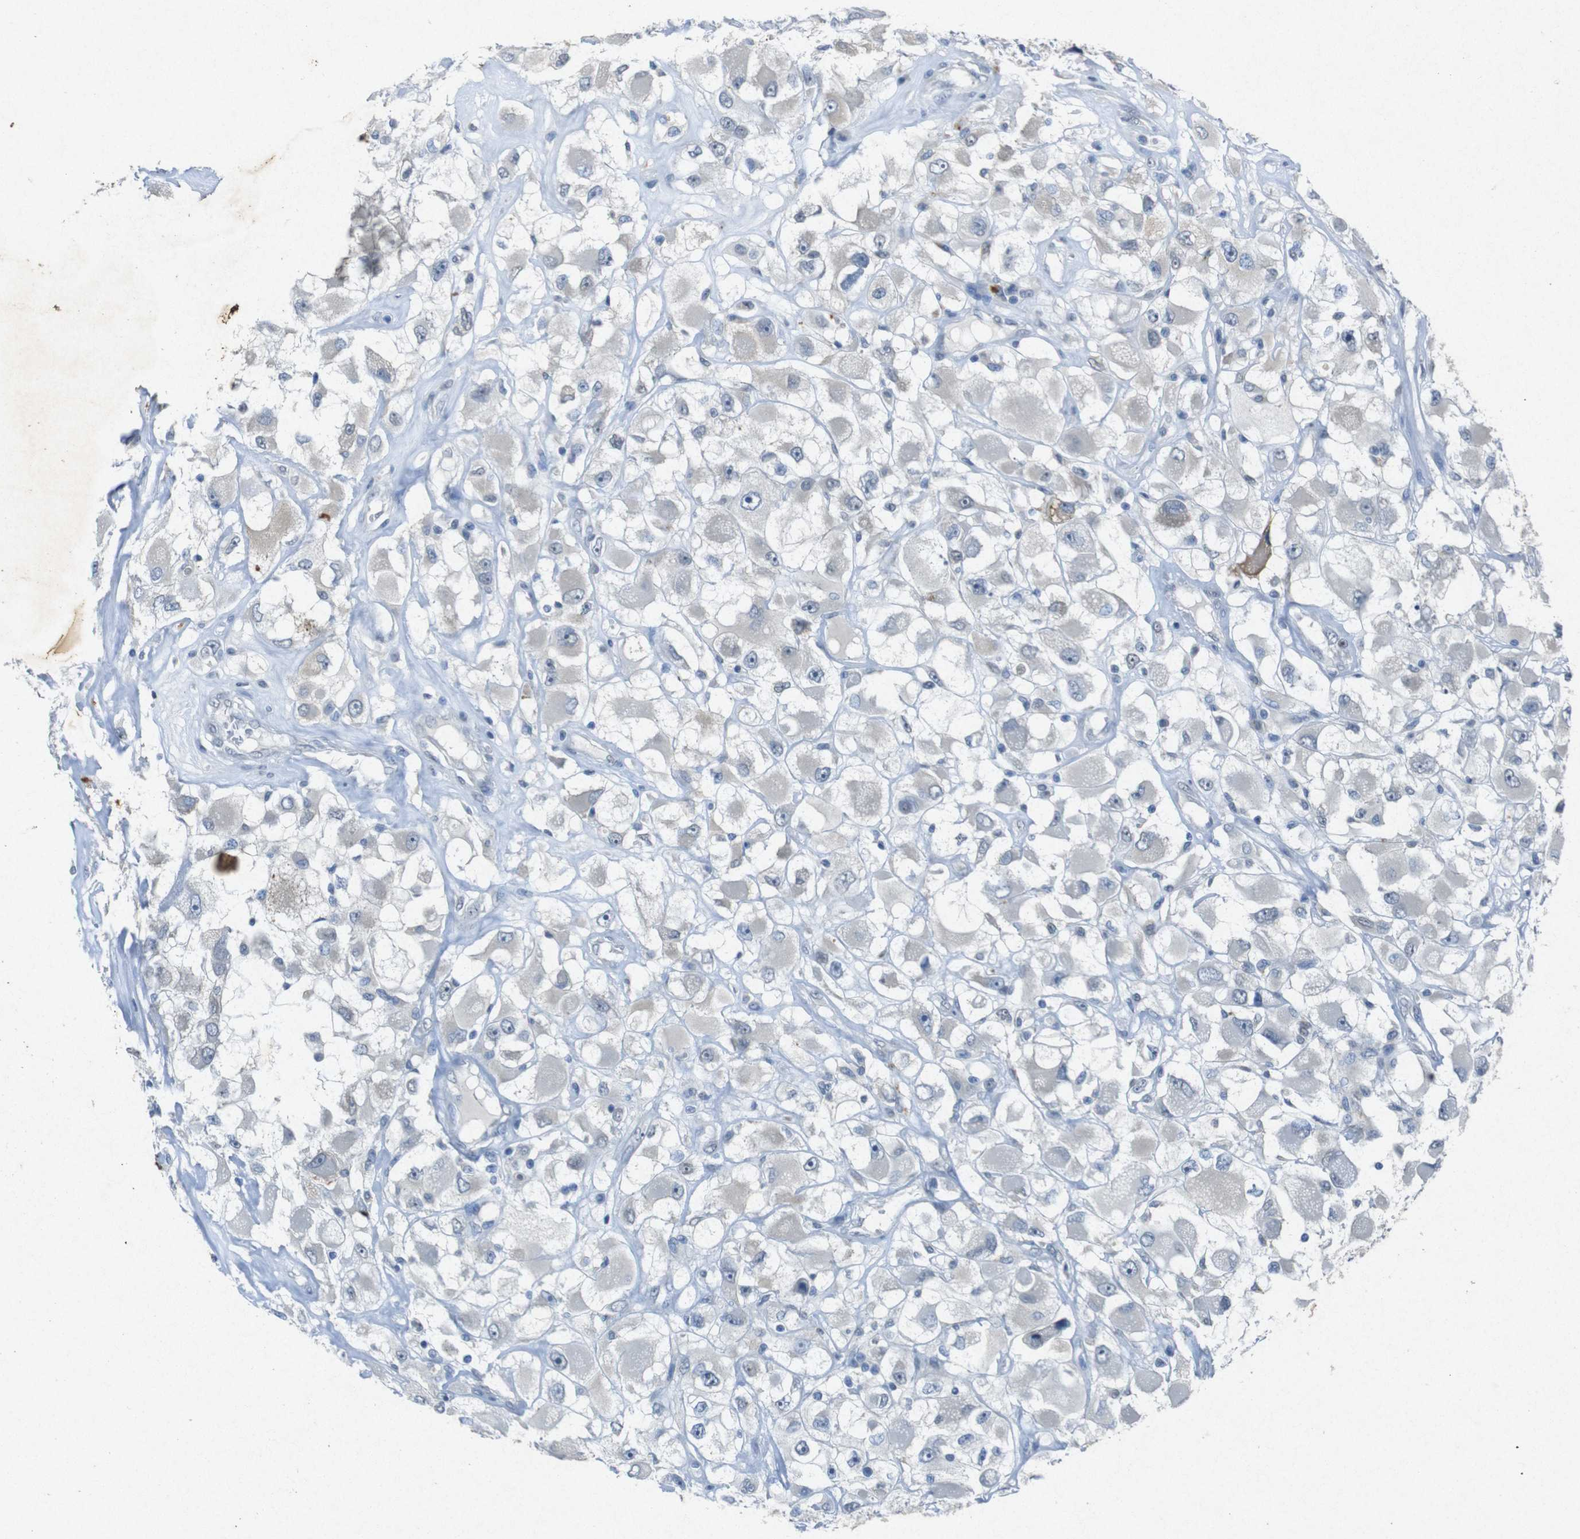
{"staining": {"intensity": "negative", "quantity": "none", "location": "none"}, "tissue": "renal cancer", "cell_type": "Tumor cells", "image_type": "cancer", "snomed": [{"axis": "morphology", "description": "Adenocarcinoma, NOS"}, {"axis": "topography", "description": "Kidney"}], "caption": "Immunohistochemistry (IHC) micrograph of human renal cancer (adenocarcinoma) stained for a protein (brown), which reveals no staining in tumor cells.", "gene": "STBD1", "patient": {"sex": "female", "age": 52}}